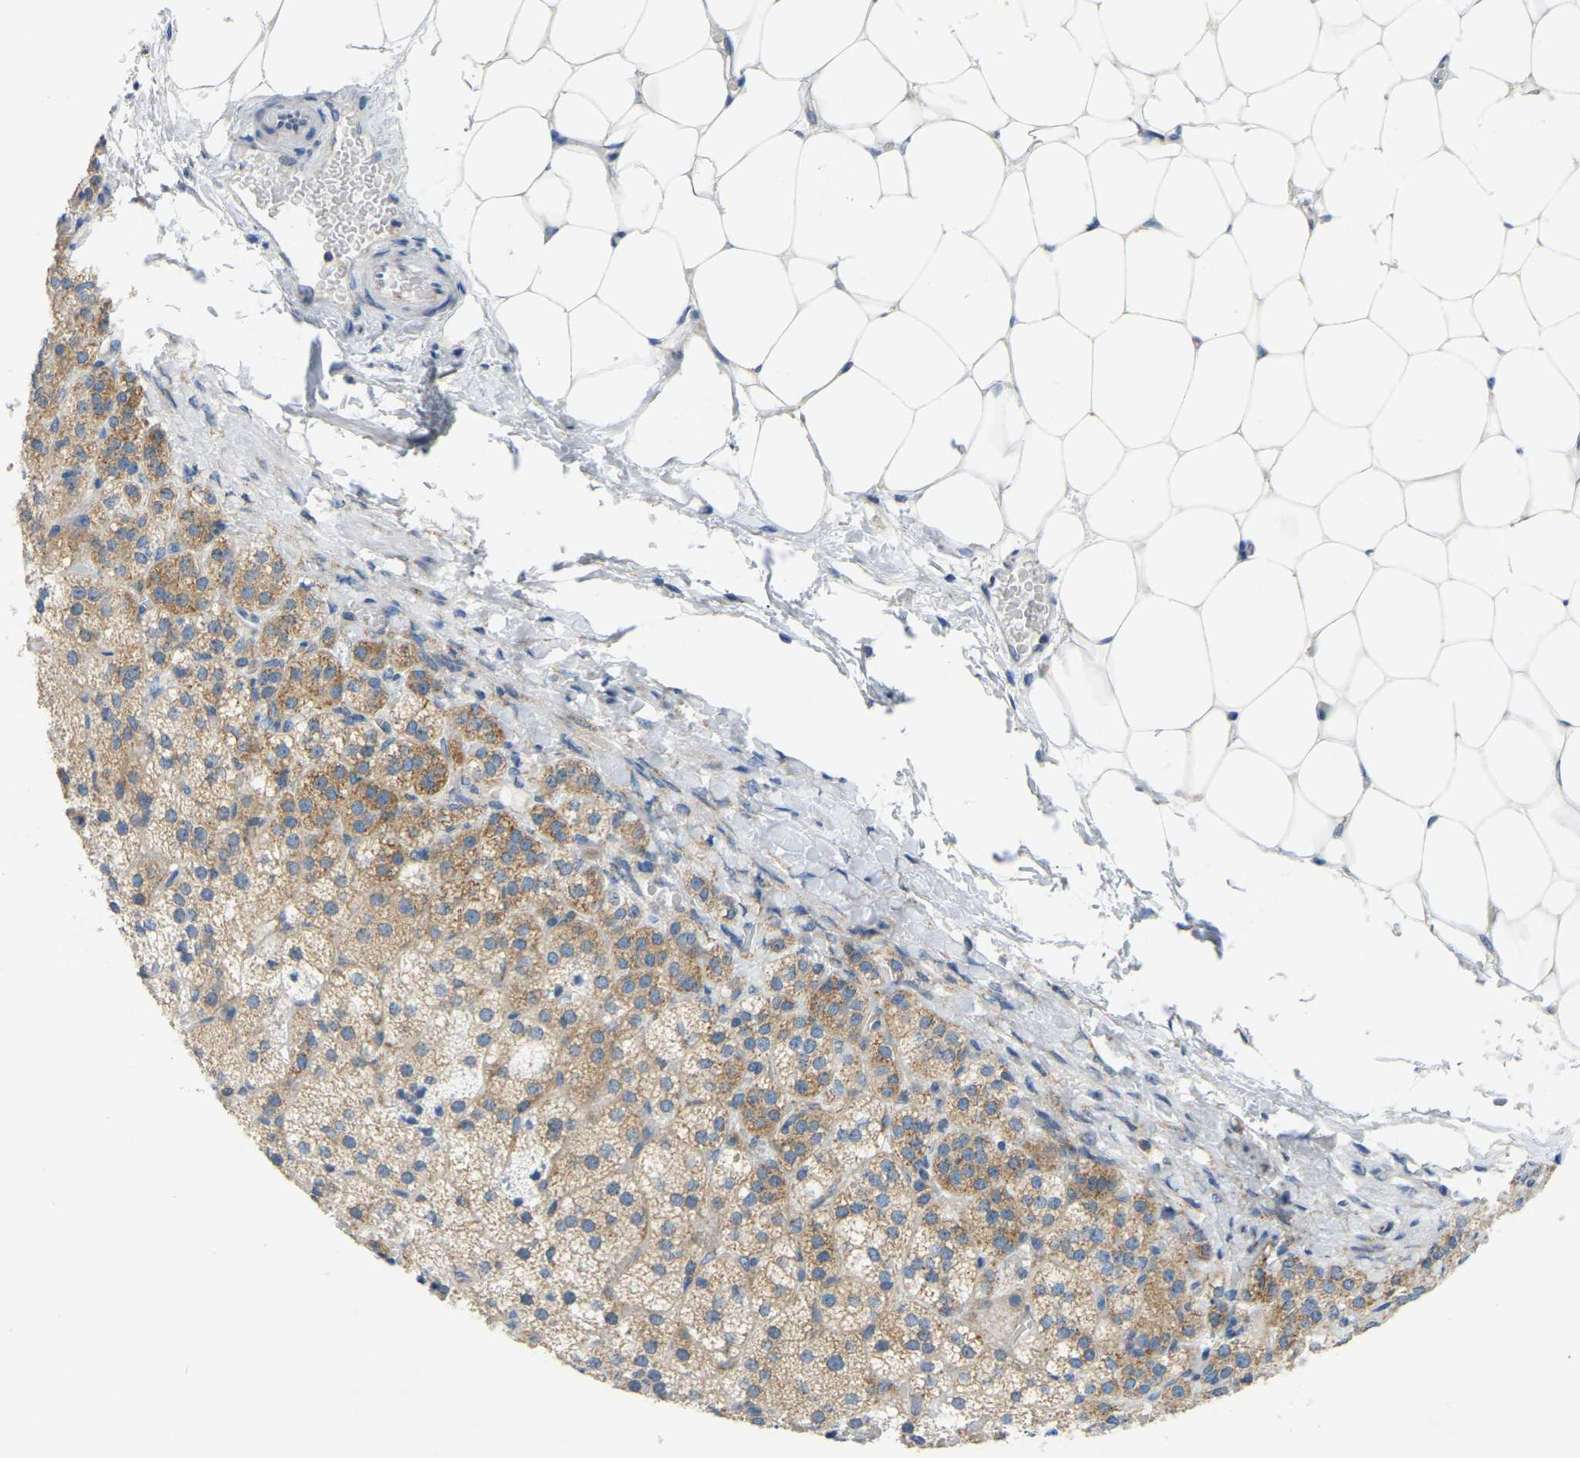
{"staining": {"intensity": "moderate", "quantity": ">75%", "location": "cytoplasmic/membranous"}, "tissue": "adrenal gland", "cell_type": "Glandular cells", "image_type": "normal", "snomed": [{"axis": "morphology", "description": "Normal tissue, NOS"}, {"axis": "topography", "description": "Adrenal gland"}], "caption": "Immunohistochemical staining of normal human adrenal gland demonstrates moderate cytoplasmic/membranous protein expression in about >75% of glandular cells. The protein is shown in brown color, while the nuclei are stained blue.", "gene": "SND1", "patient": {"sex": "female", "age": 44}}